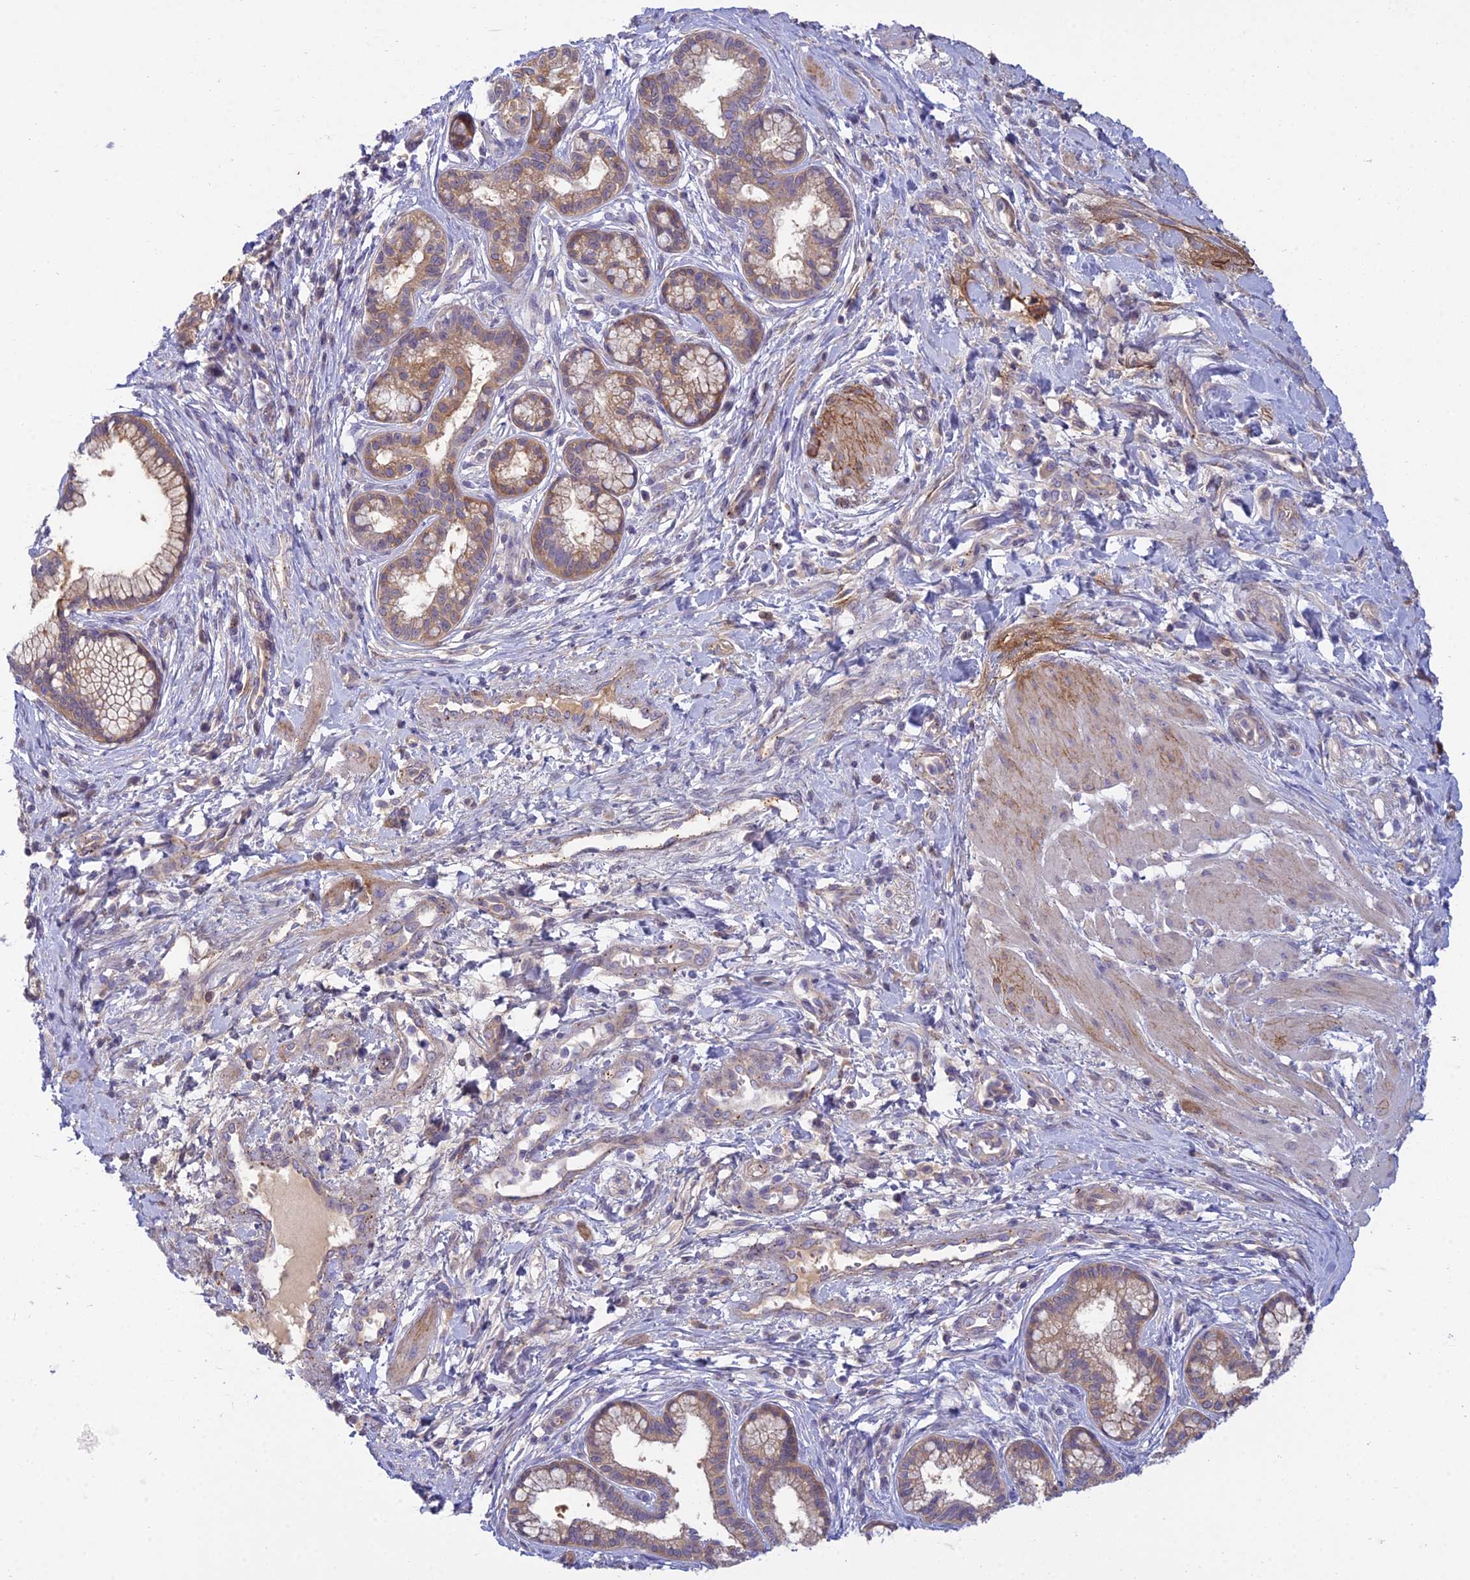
{"staining": {"intensity": "moderate", "quantity": ">75%", "location": "cytoplasmic/membranous"}, "tissue": "pancreatic cancer", "cell_type": "Tumor cells", "image_type": "cancer", "snomed": [{"axis": "morphology", "description": "Adenocarcinoma, NOS"}, {"axis": "topography", "description": "Pancreas"}], "caption": "High-power microscopy captured an immunohistochemistry photomicrograph of pancreatic adenocarcinoma, revealing moderate cytoplasmic/membranous staining in about >75% of tumor cells.", "gene": "DUS2", "patient": {"sex": "male", "age": 72}}